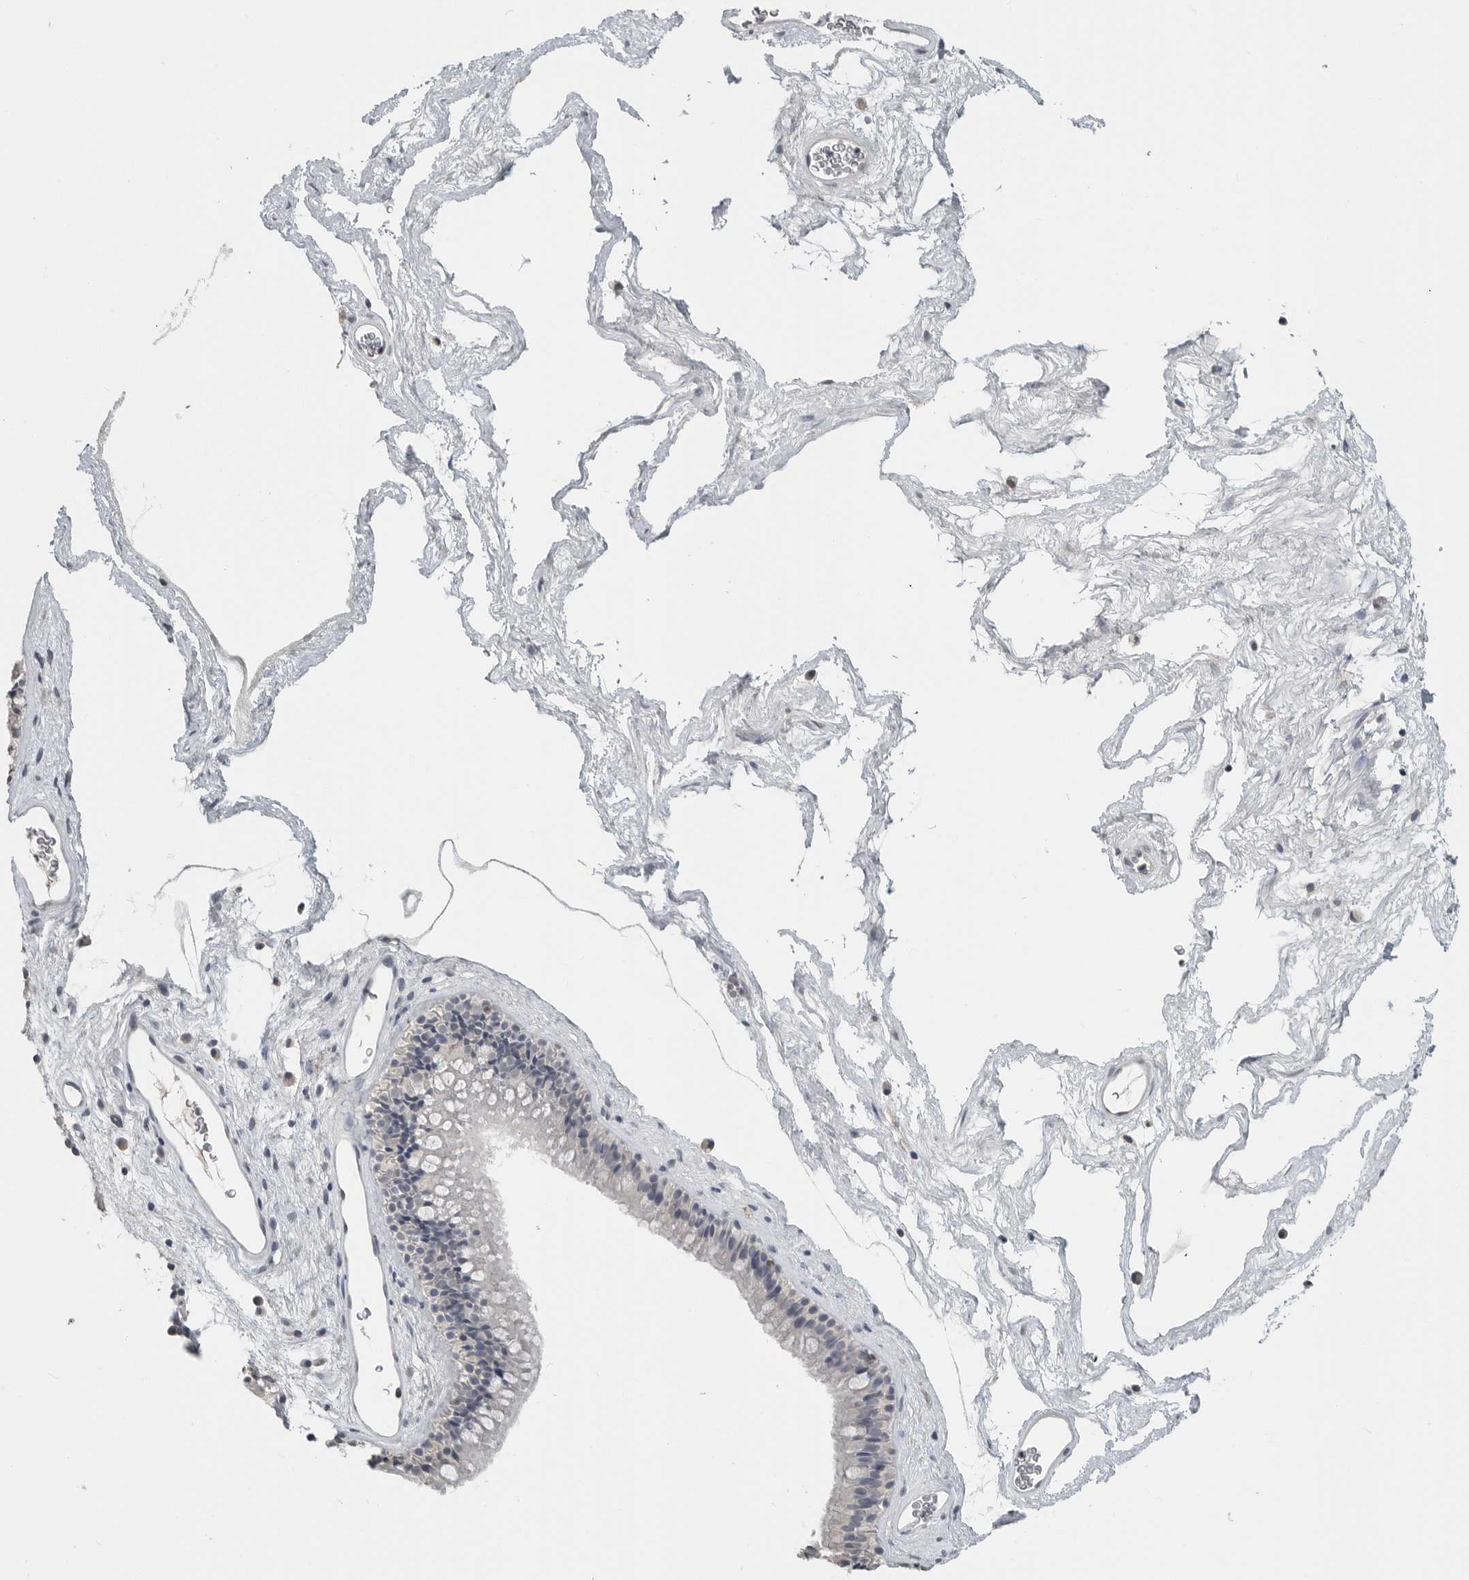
{"staining": {"intensity": "negative", "quantity": "none", "location": "none"}, "tissue": "nasopharynx", "cell_type": "Respiratory epithelial cells", "image_type": "normal", "snomed": [{"axis": "morphology", "description": "Normal tissue, NOS"}, {"axis": "morphology", "description": "Inflammation, NOS"}, {"axis": "topography", "description": "Nasopharynx"}], "caption": "A high-resolution image shows immunohistochemistry (IHC) staining of unremarkable nasopharynx, which shows no significant positivity in respiratory epithelial cells. (Brightfield microscopy of DAB (3,3'-diaminobenzidine) immunohistochemistry at high magnification).", "gene": "FOXP3", "patient": {"sex": "male", "age": 48}}